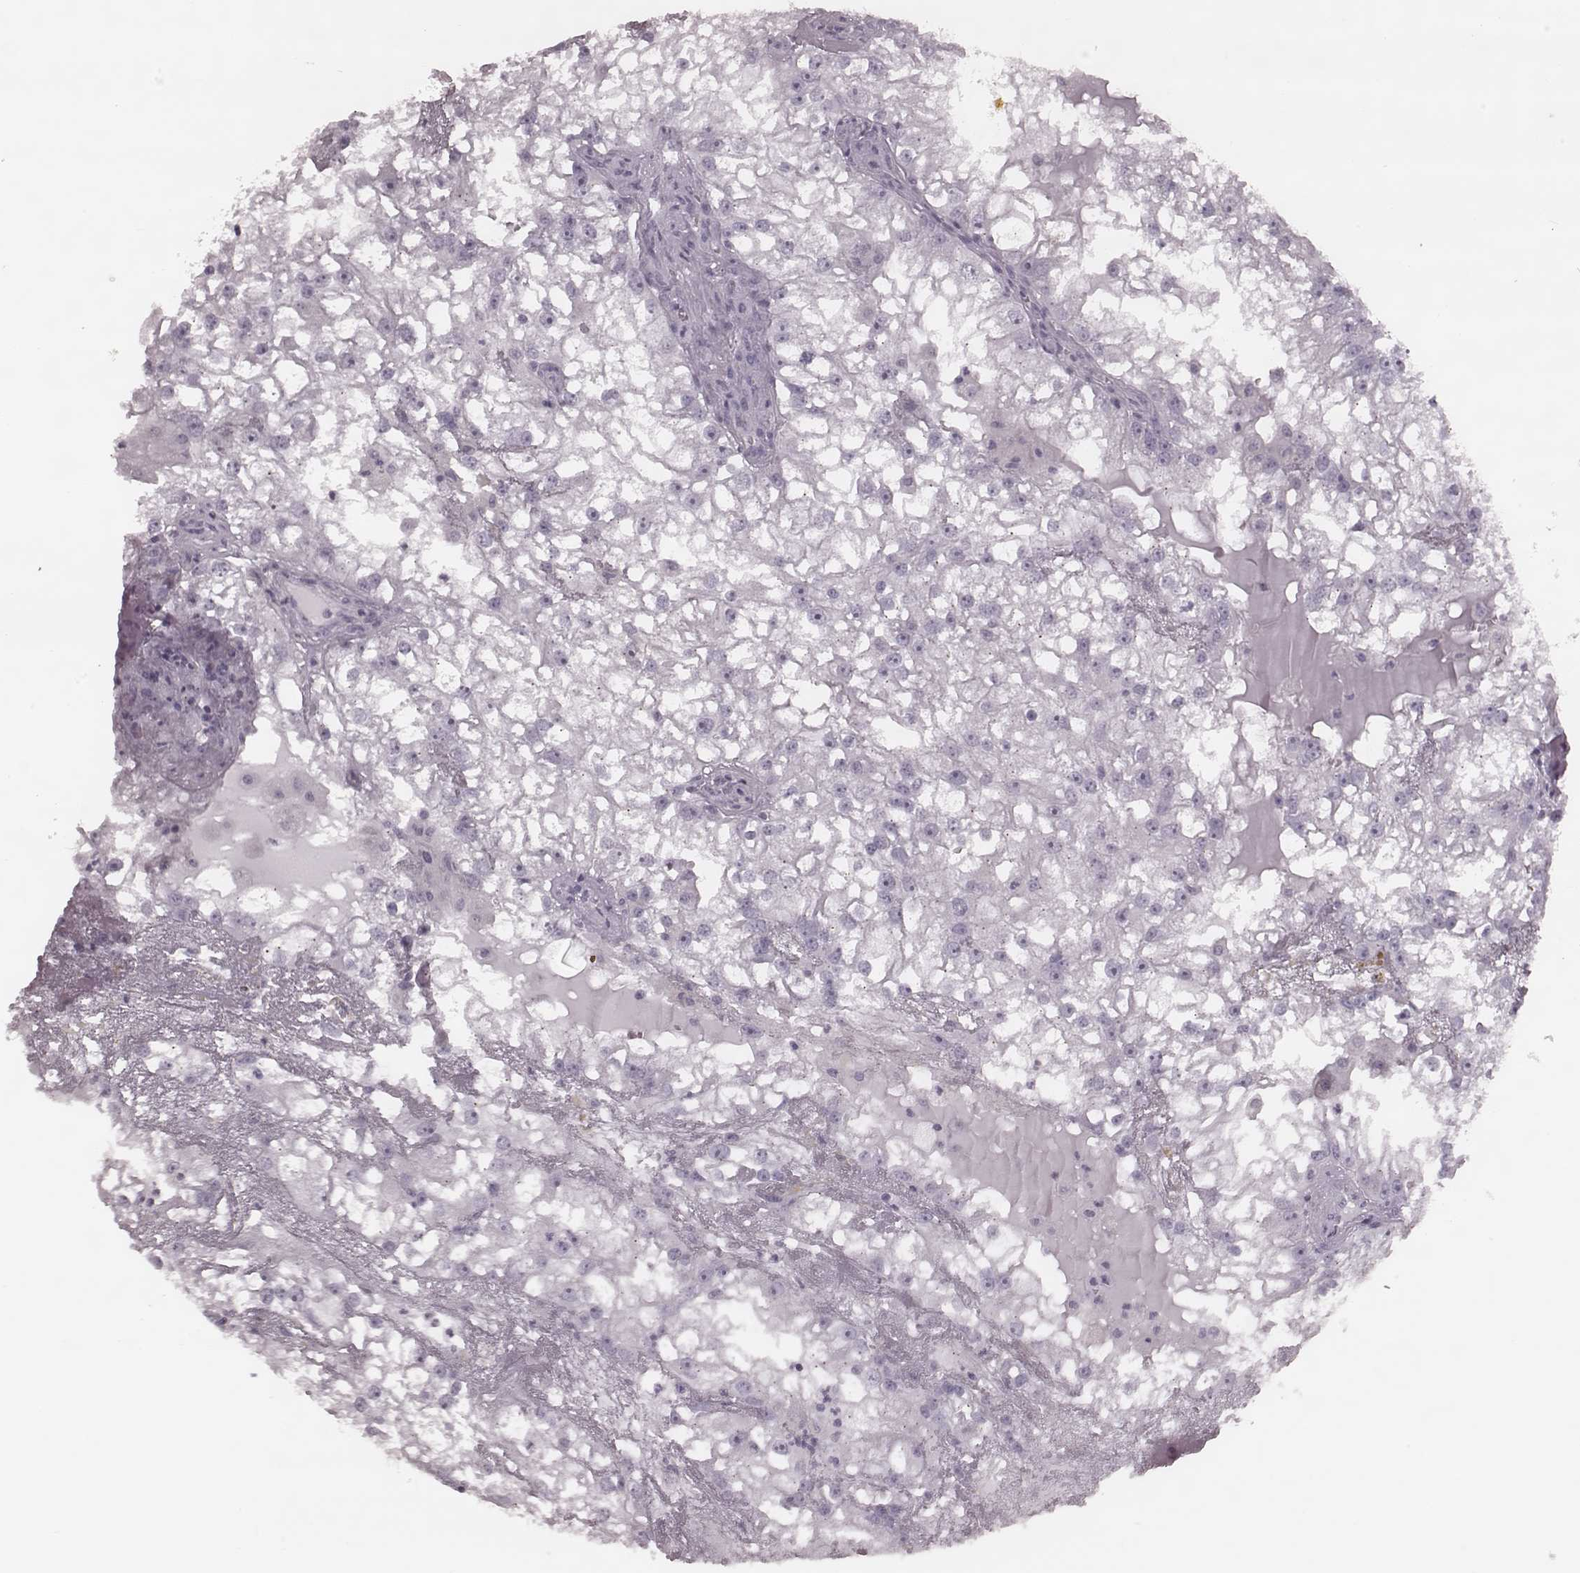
{"staining": {"intensity": "negative", "quantity": "none", "location": "none"}, "tissue": "renal cancer", "cell_type": "Tumor cells", "image_type": "cancer", "snomed": [{"axis": "morphology", "description": "Adenocarcinoma, NOS"}, {"axis": "topography", "description": "Kidney"}], "caption": "An immunohistochemistry (IHC) image of renal cancer is shown. There is no staining in tumor cells of renal cancer.", "gene": "KRT74", "patient": {"sex": "male", "age": 59}}